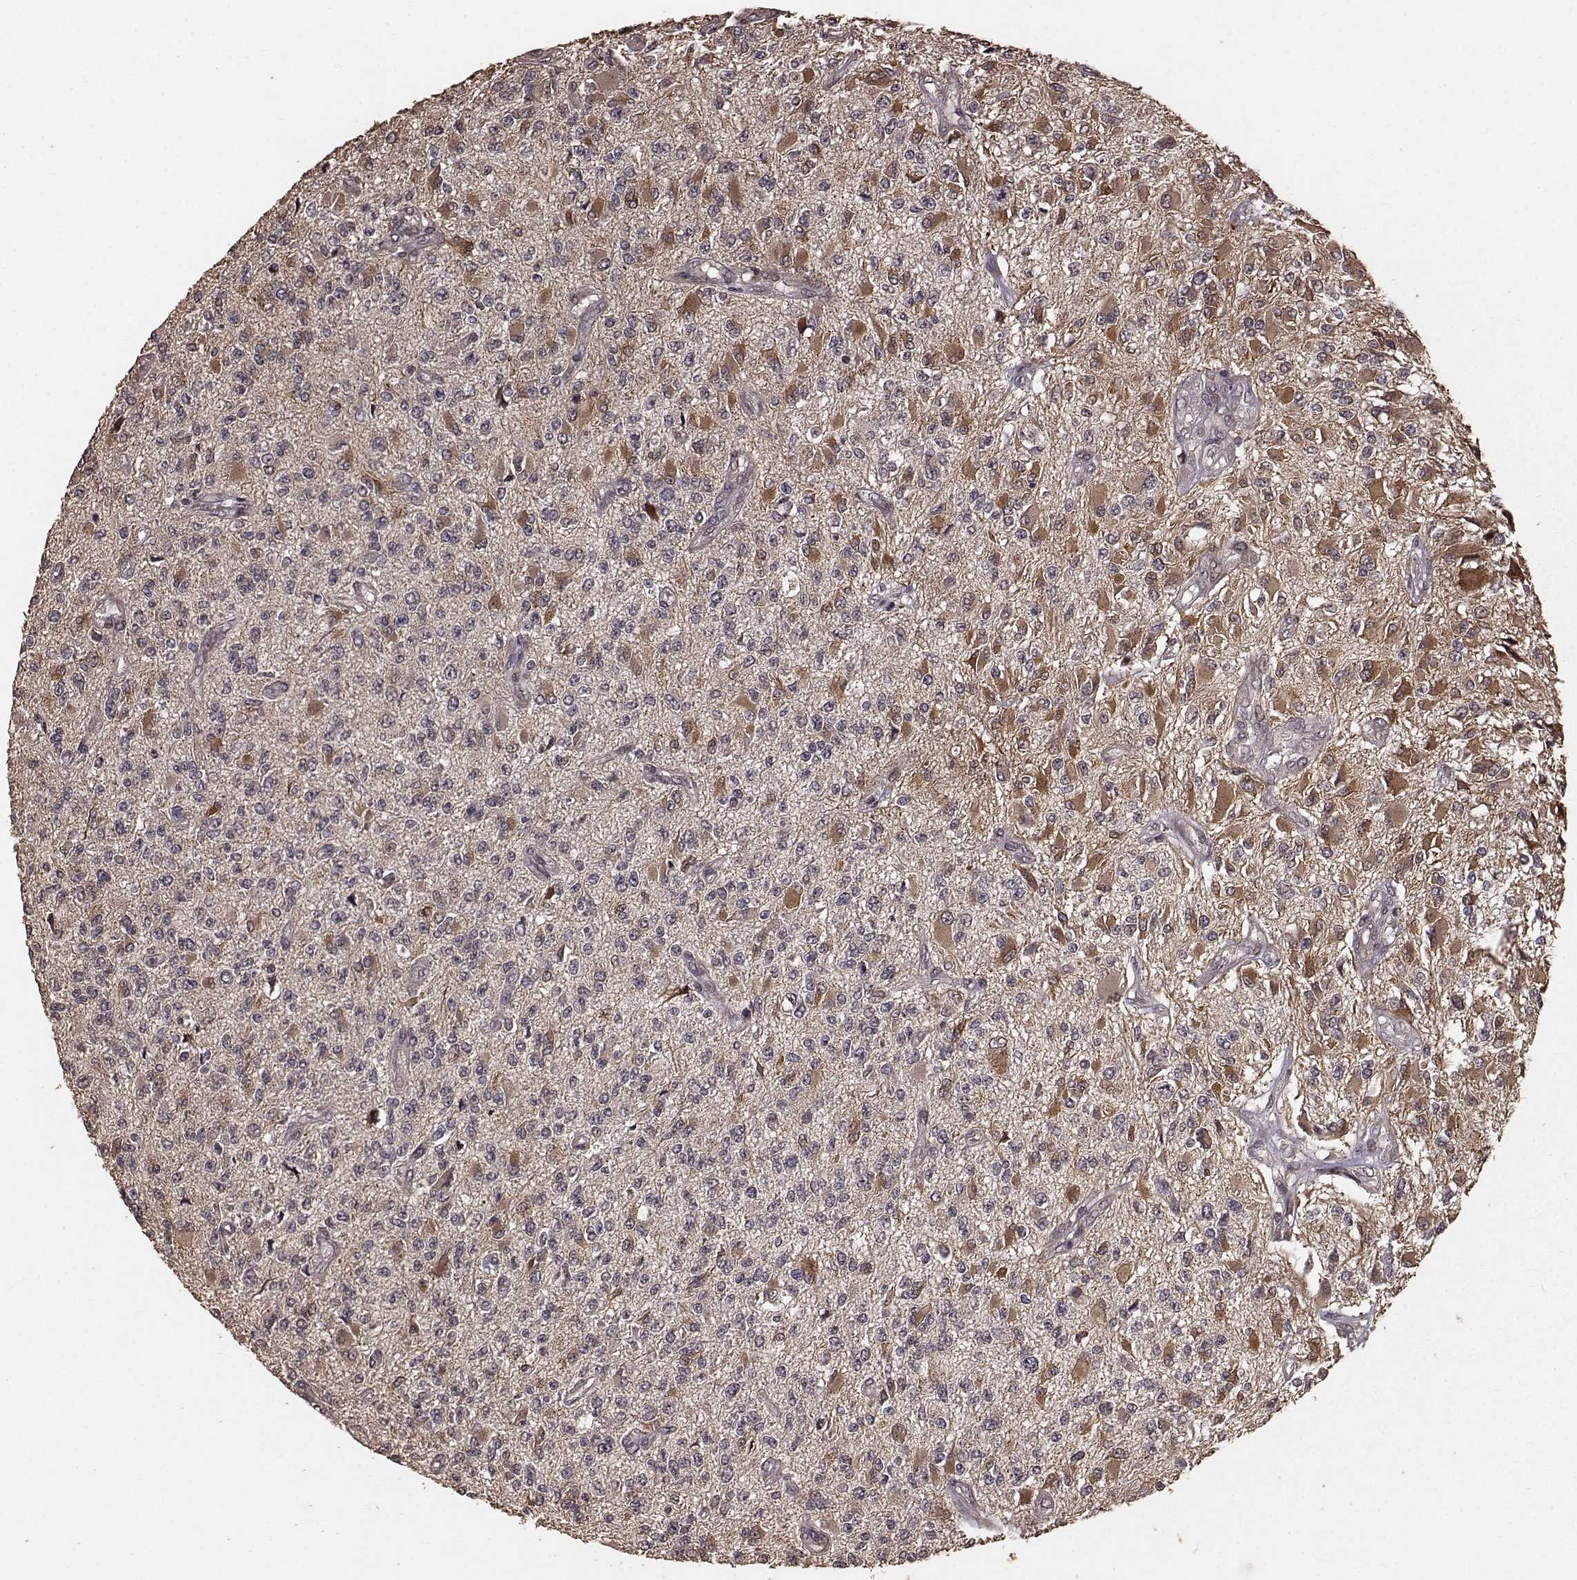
{"staining": {"intensity": "moderate", "quantity": "25%-75%", "location": "cytoplasmic/membranous"}, "tissue": "glioma", "cell_type": "Tumor cells", "image_type": "cancer", "snomed": [{"axis": "morphology", "description": "Glioma, malignant, High grade"}, {"axis": "topography", "description": "Brain"}], "caption": "Immunohistochemical staining of glioma demonstrates medium levels of moderate cytoplasmic/membranous staining in about 25%-75% of tumor cells. The staining was performed using DAB (3,3'-diaminobenzidine), with brown indicating positive protein expression. Nuclei are stained blue with hematoxylin.", "gene": "USP15", "patient": {"sex": "female", "age": 63}}